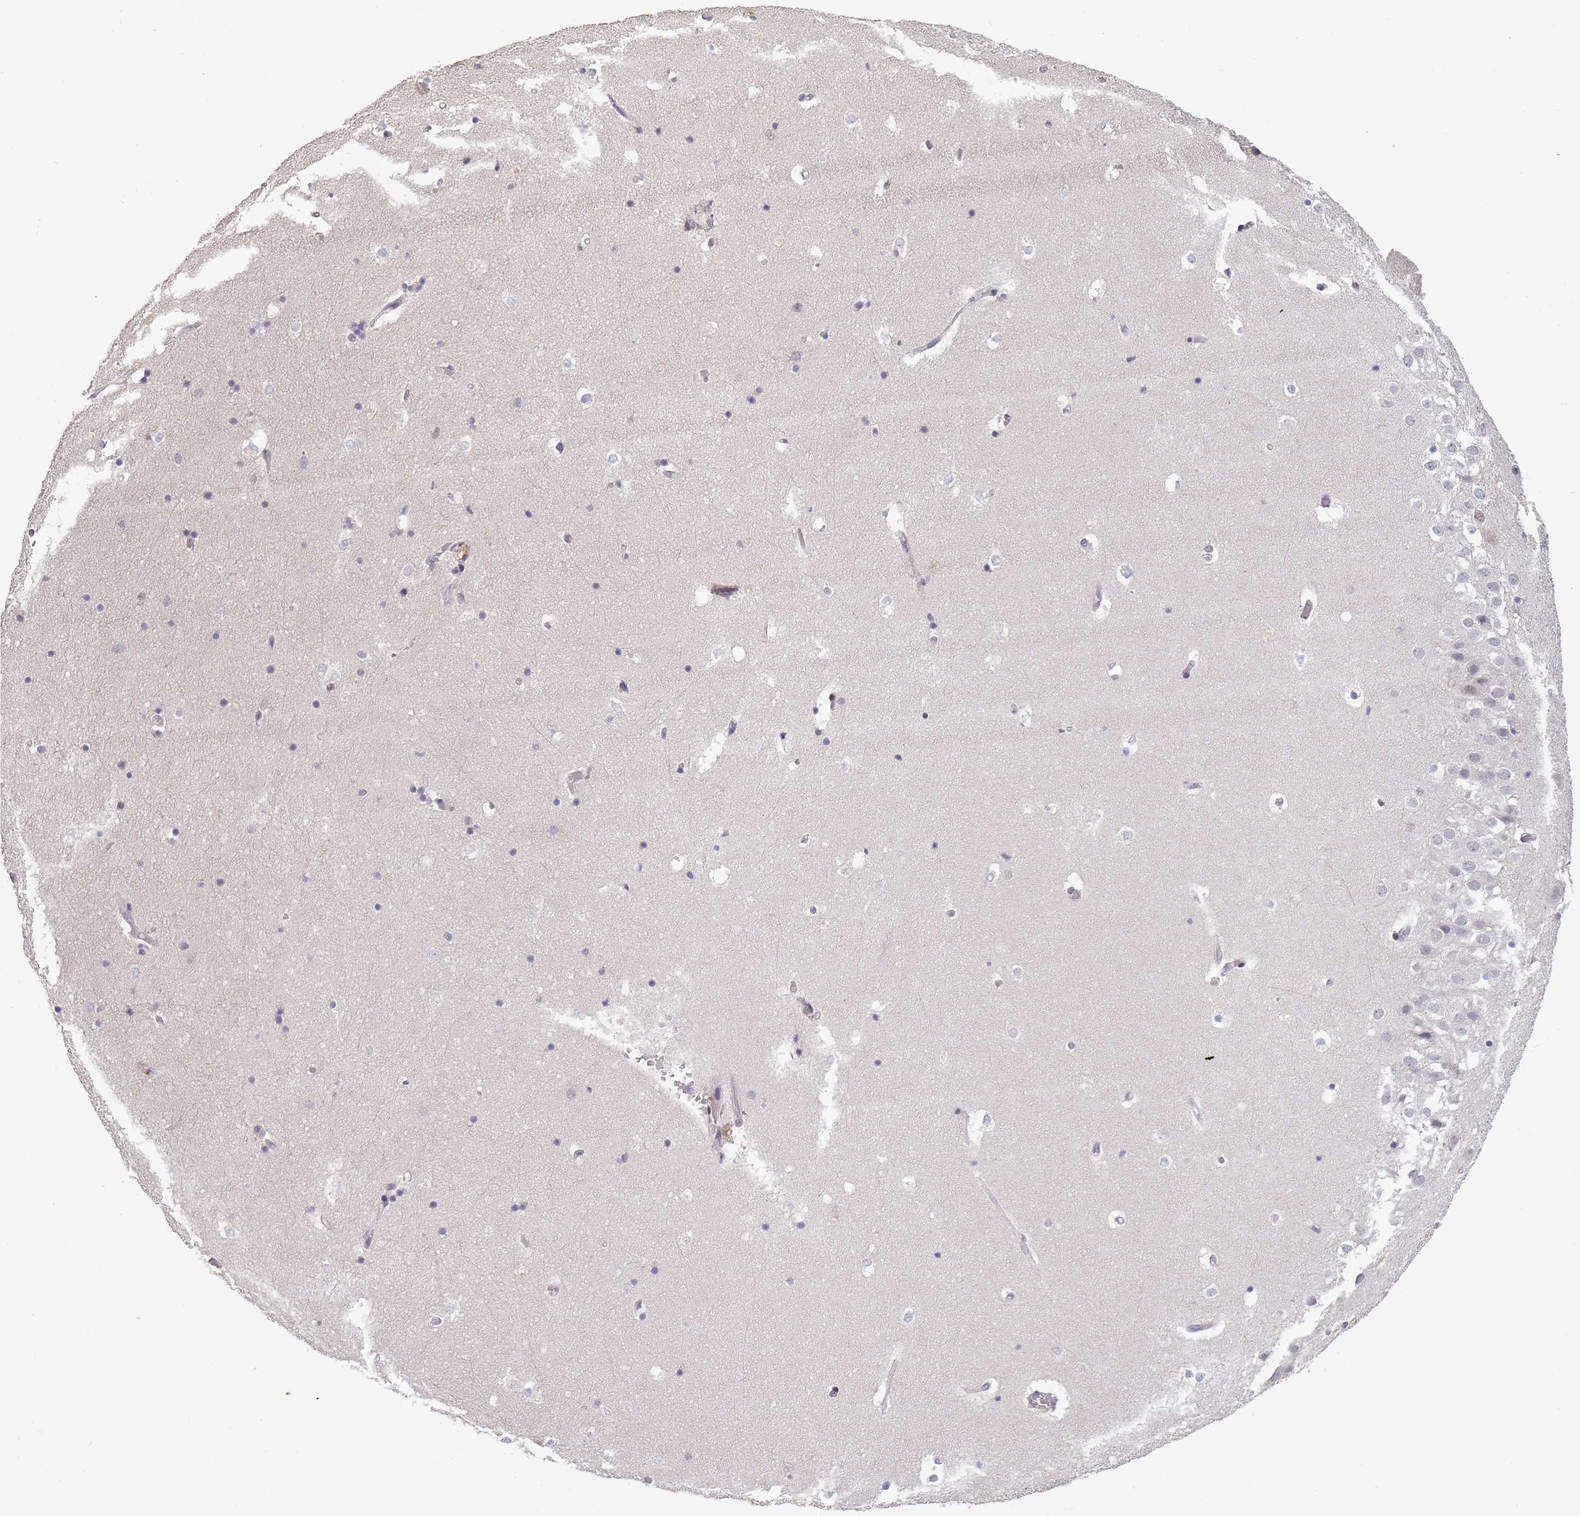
{"staining": {"intensity": "negative", "quantity": "none", "location": "none"}, "tissue": "hippocampus", "cell_type": "Glial cells", "image_type": "normal", "snomed": [{"axis": "morphology", "description": "Normal tissue, NOS"}, {"axis": "topography", "description": "Hippocampus"}], "caption": "Immunohistochemistry of normal human hippocampus shows no expression in glial cells. (DAB (3,3'-diaminobenzidine) immunohistochemistry, high magnification).", "gene": "CIZ1", "patient": {"sex": "female", "age": 52}}